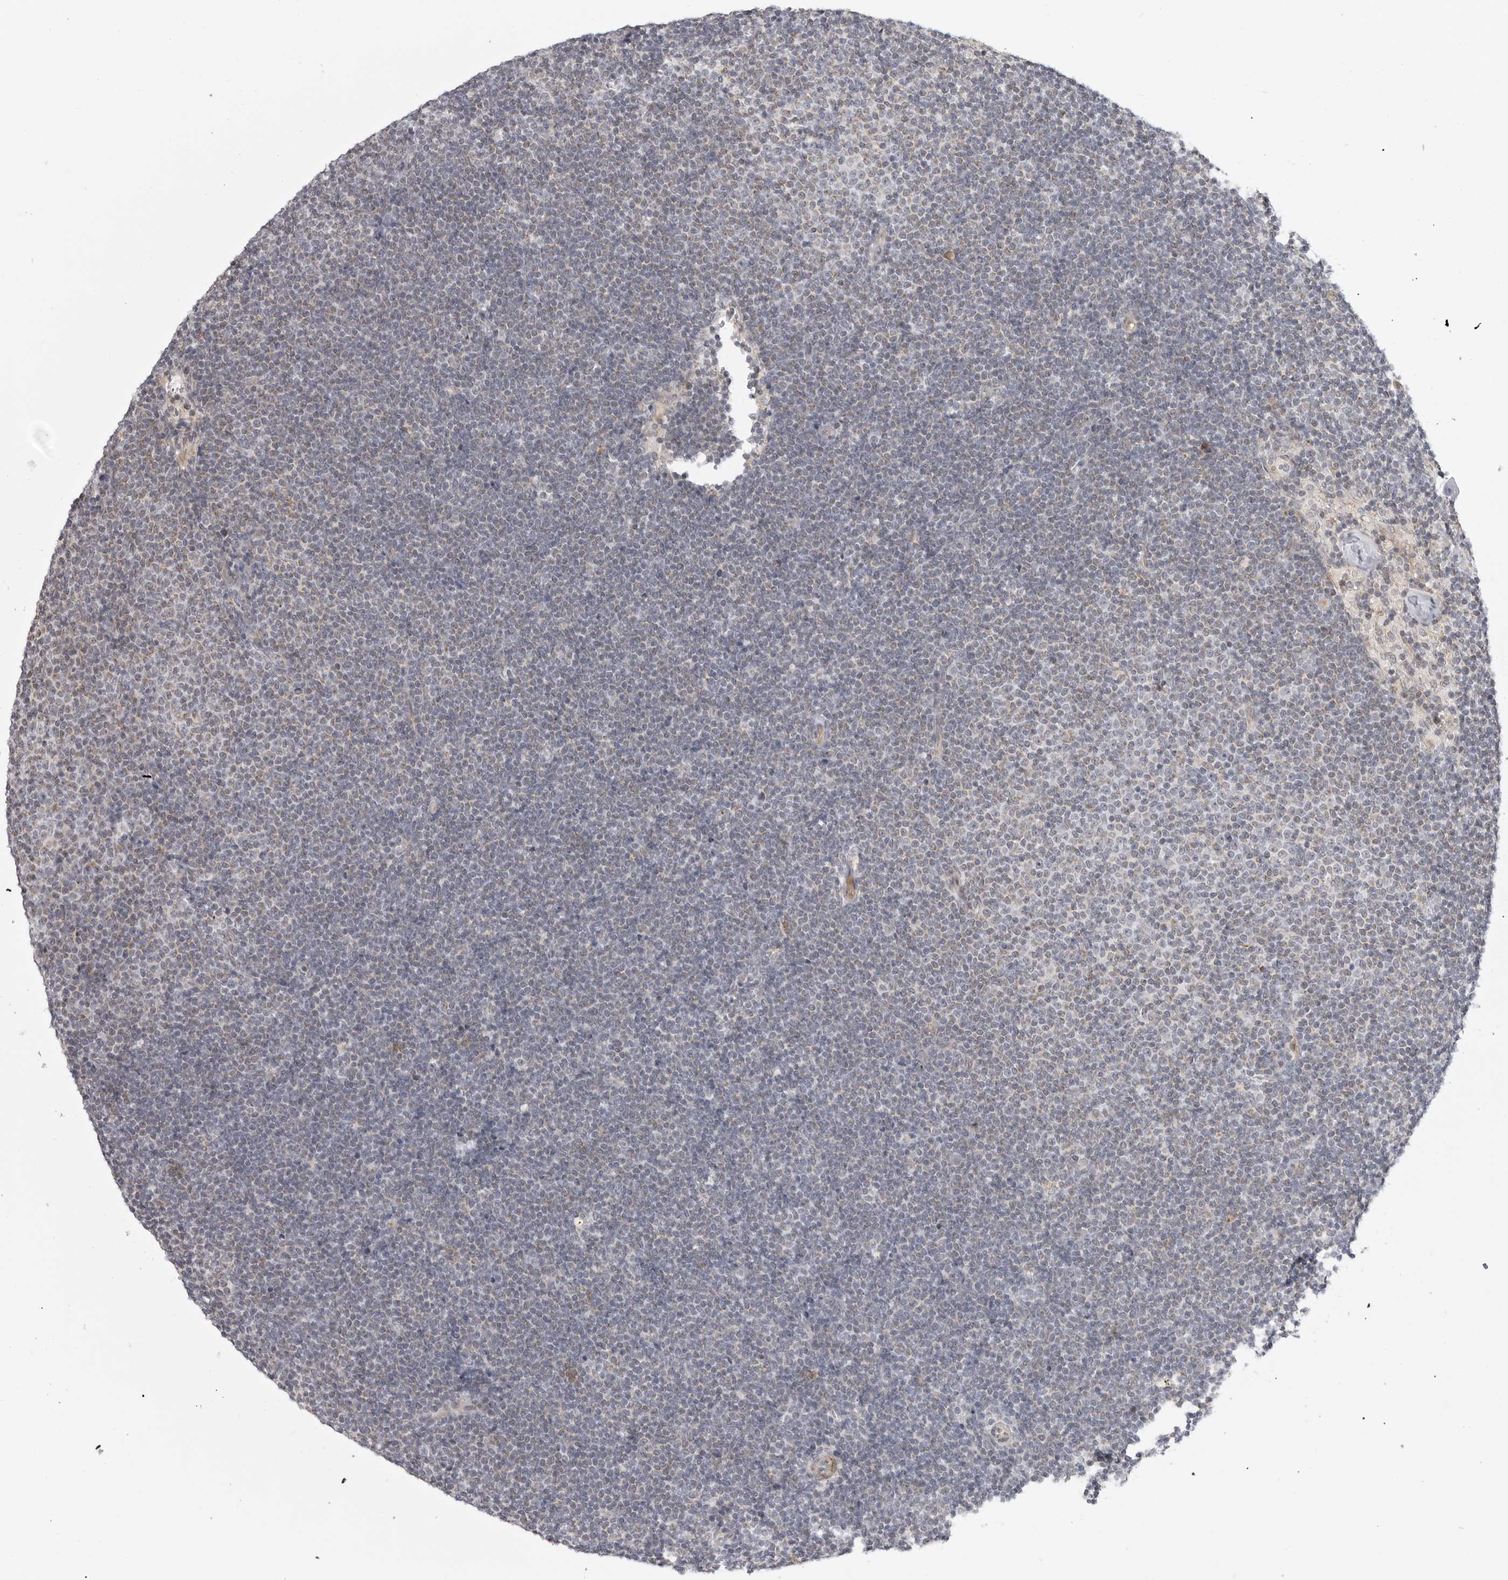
{"staining": {"intensity": "negative", "quantity": "none", "location": "none"}, "tissue": "lymphoma", "cell_type": "Tumor cells", "image_type": "cancer", "snomed": [{"axis": "morphology", "description": "Malignant lymphoma, non-Hodgkin's type, Low grade"}, {"axis": "topography", "description": "Lymph node"}], "caption": "This is a image of immunohistochemistry (IHC) staining of malignant lymphoma, non-Hodgkin's type (low-grade), which shows no positivity in tumor cells.", "gene": "MAP7D1", "patient": {"sex": "female", "age": 53}}